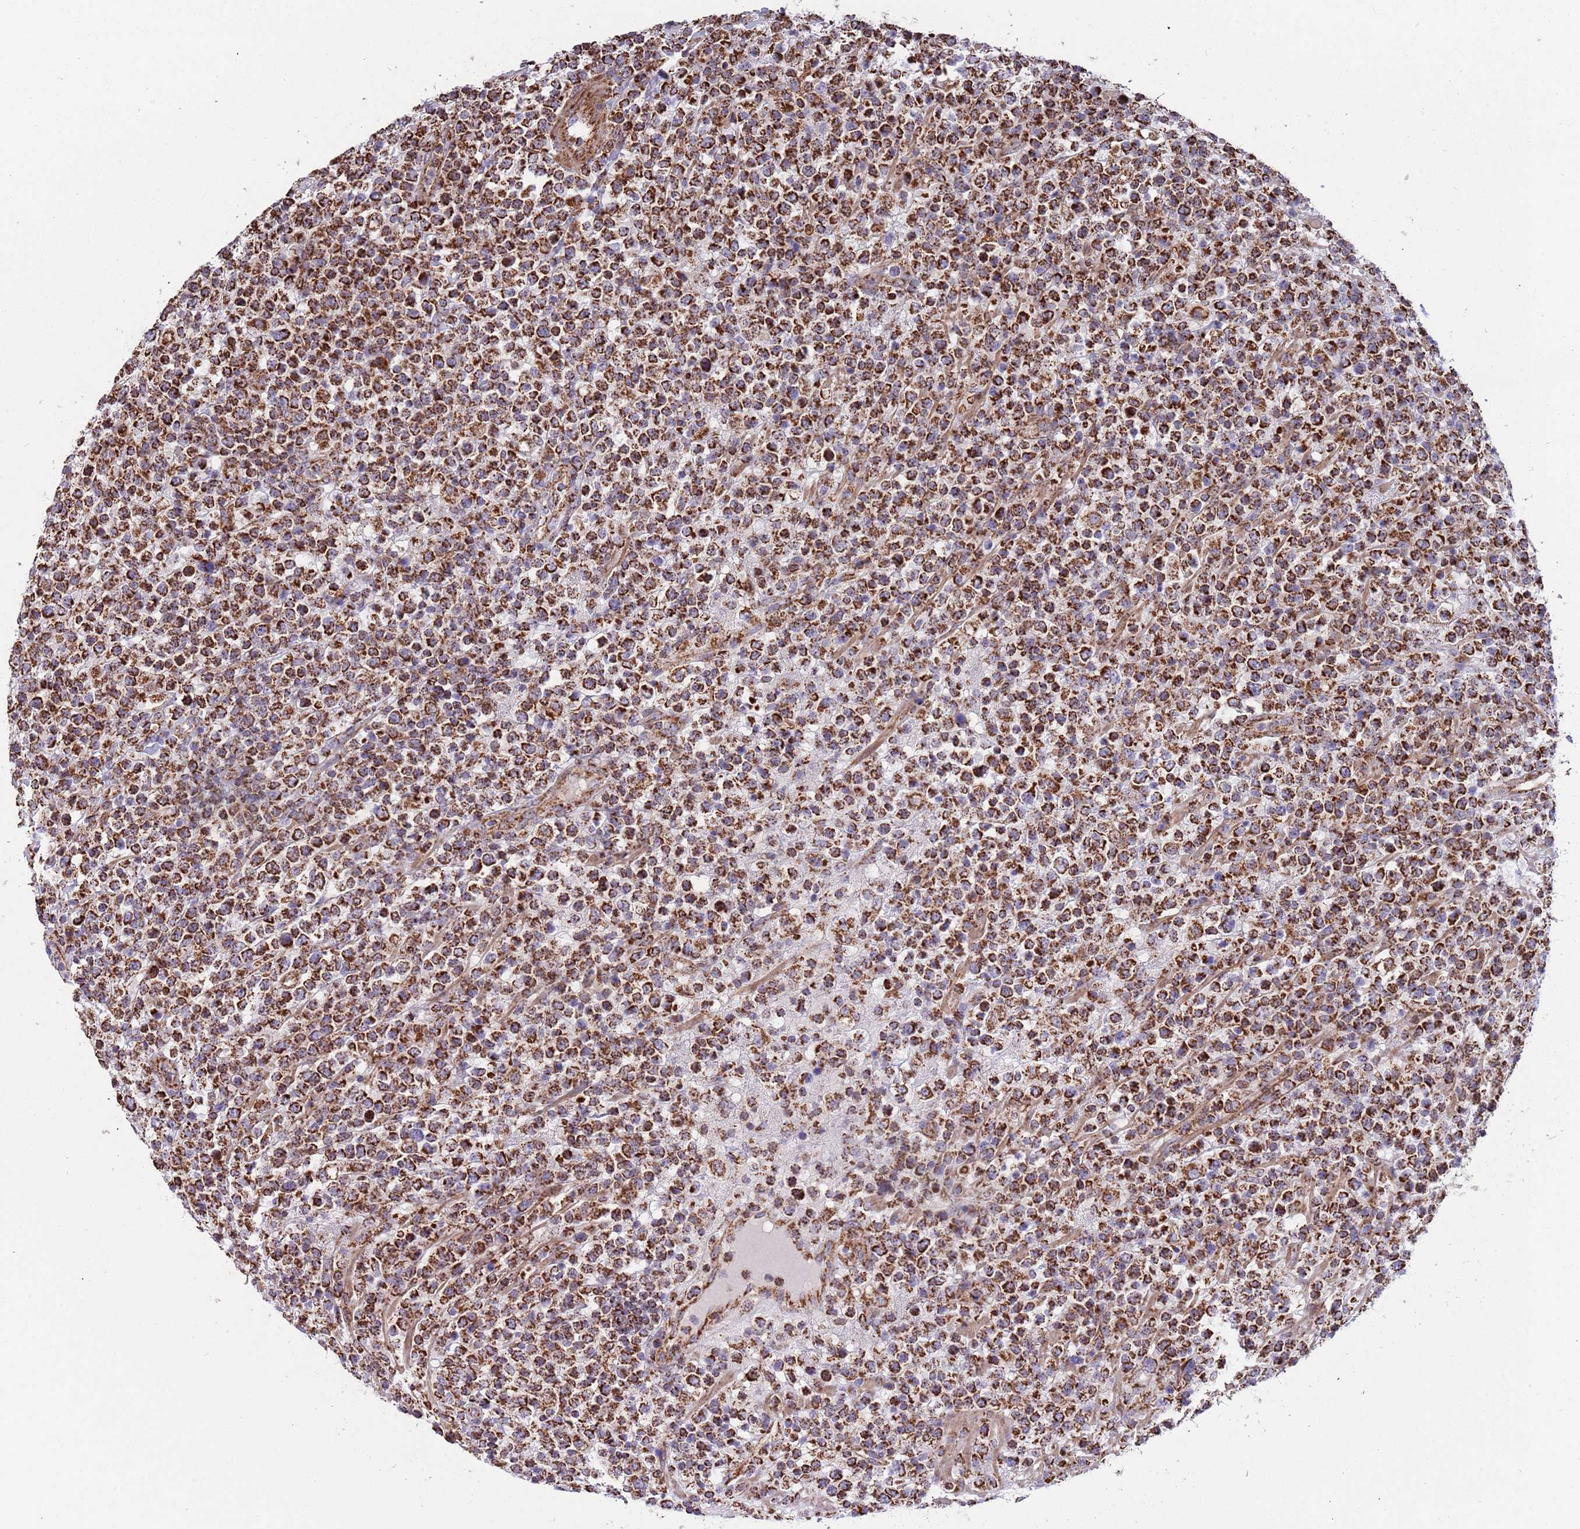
{"staining": {"intensity": "strong", "quantity": ">75%", "location": "cytoplasmic/membranous"}, "tissue": "lymphoma", "cell_type": "Tumor cells", "image_type": "cancer", "snomed": [{"axis": "morphology", "description": "Malignant lymphoma, non-Hodgkin's type, High grade"}, {"axis": "topography", "description": "Colon"}], "caption": "This photomicrograph displays immunohistochemistry staining of human high-grade malignant lymphoma, non-Hodgkin's type, with high strong cytoplasmic/membranous positivity in approximately >75% of tumor cells.", "gene": "VPS16", "patient": {"sex": "female", "age": 53}}